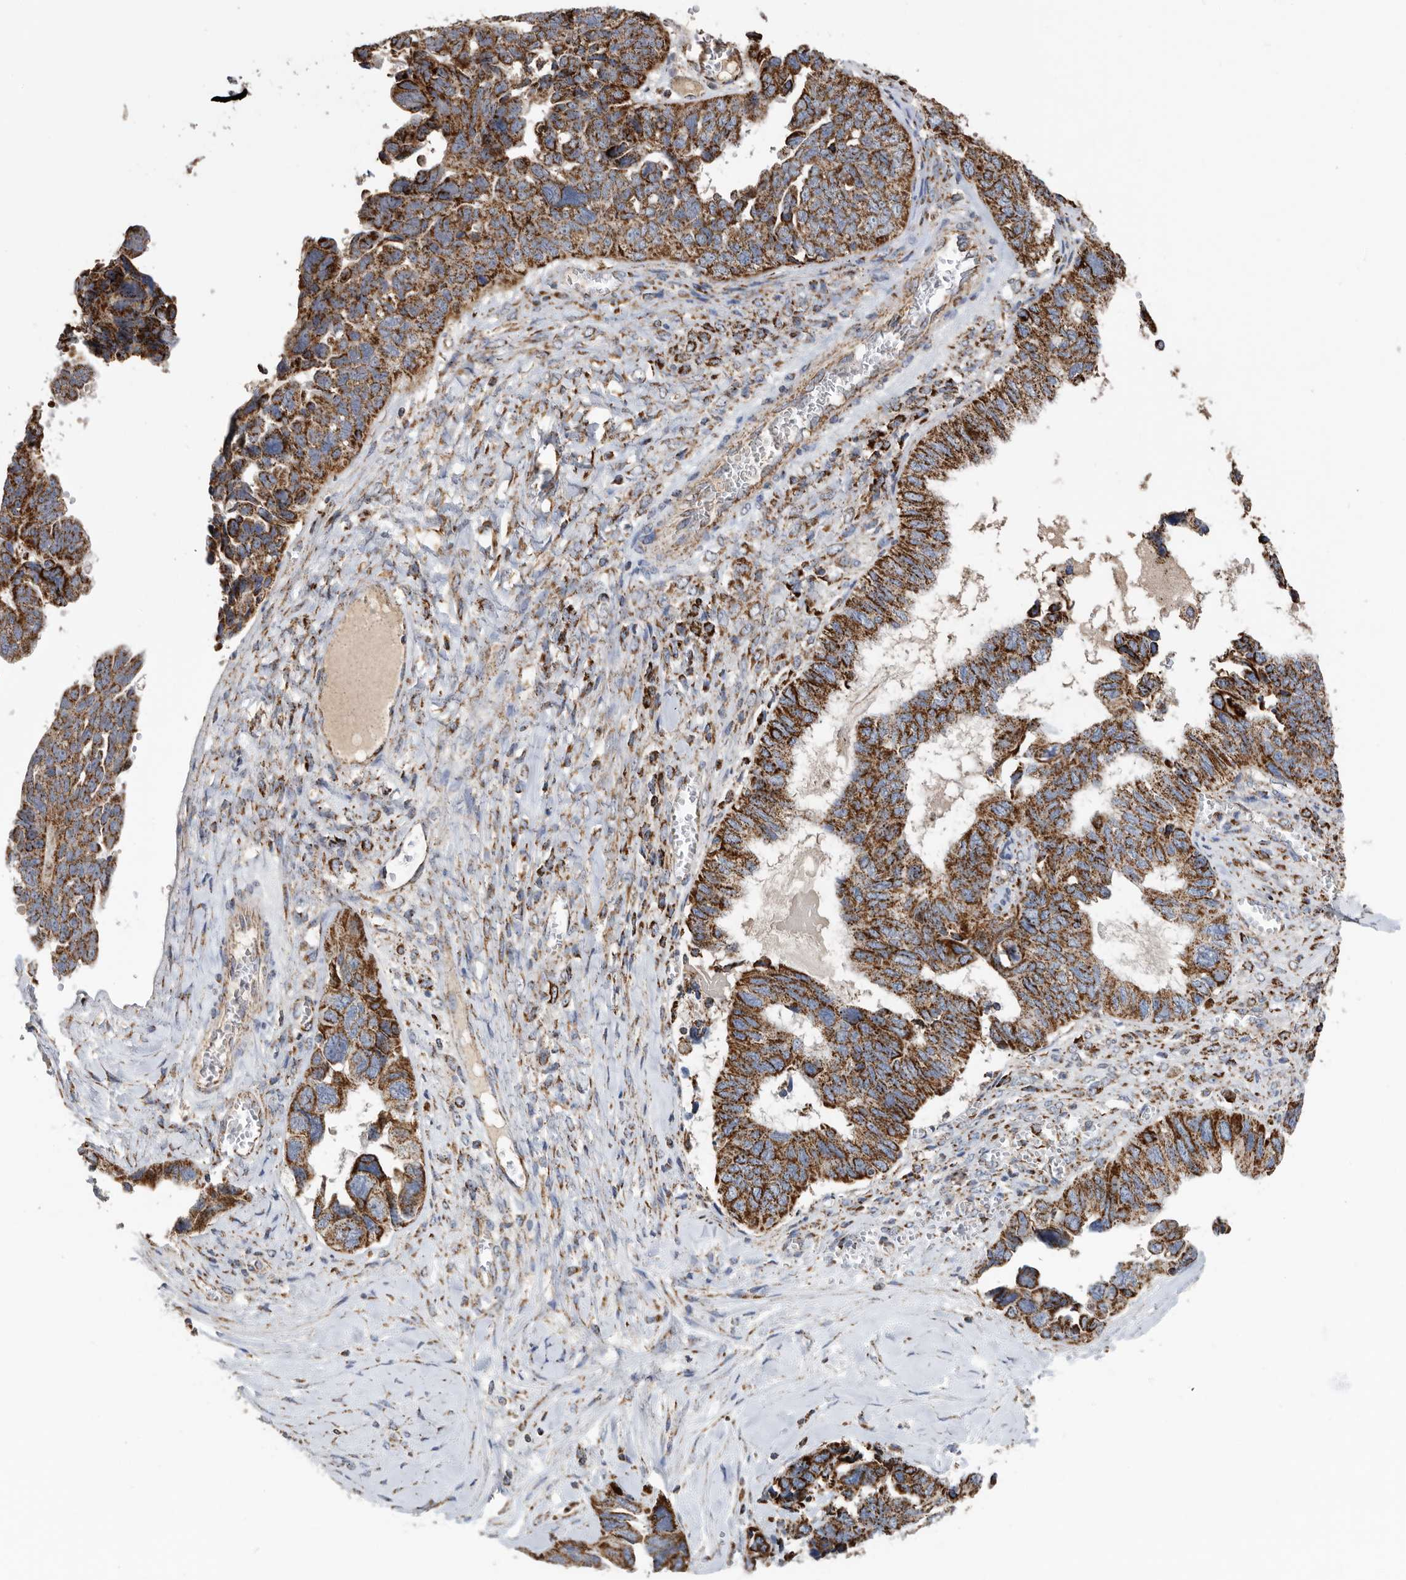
{"staining": {"intensity": "strong", "quantity": ">75%", "location": "cytoplasmic/membranous"}, "tissue": "ovarian cancer", "cell_type": "Tumor cells", "image_type": "cancer", "snomed": [{"axis": "morphology", "description": "Cystadenocarcinoma, serous, NOS"}, {"axis": "topography", "description": "Ovary"}], "caption": "Tumor cells reveal strong cytoplasmic/membranous positivity in about >75% of cells in ovarian serous cystadenocarcinoma. (IHC, brightfield microscopy, high magnification).", "gene": "WFDC1", "patient": {"sex": "female", "age": 79}}